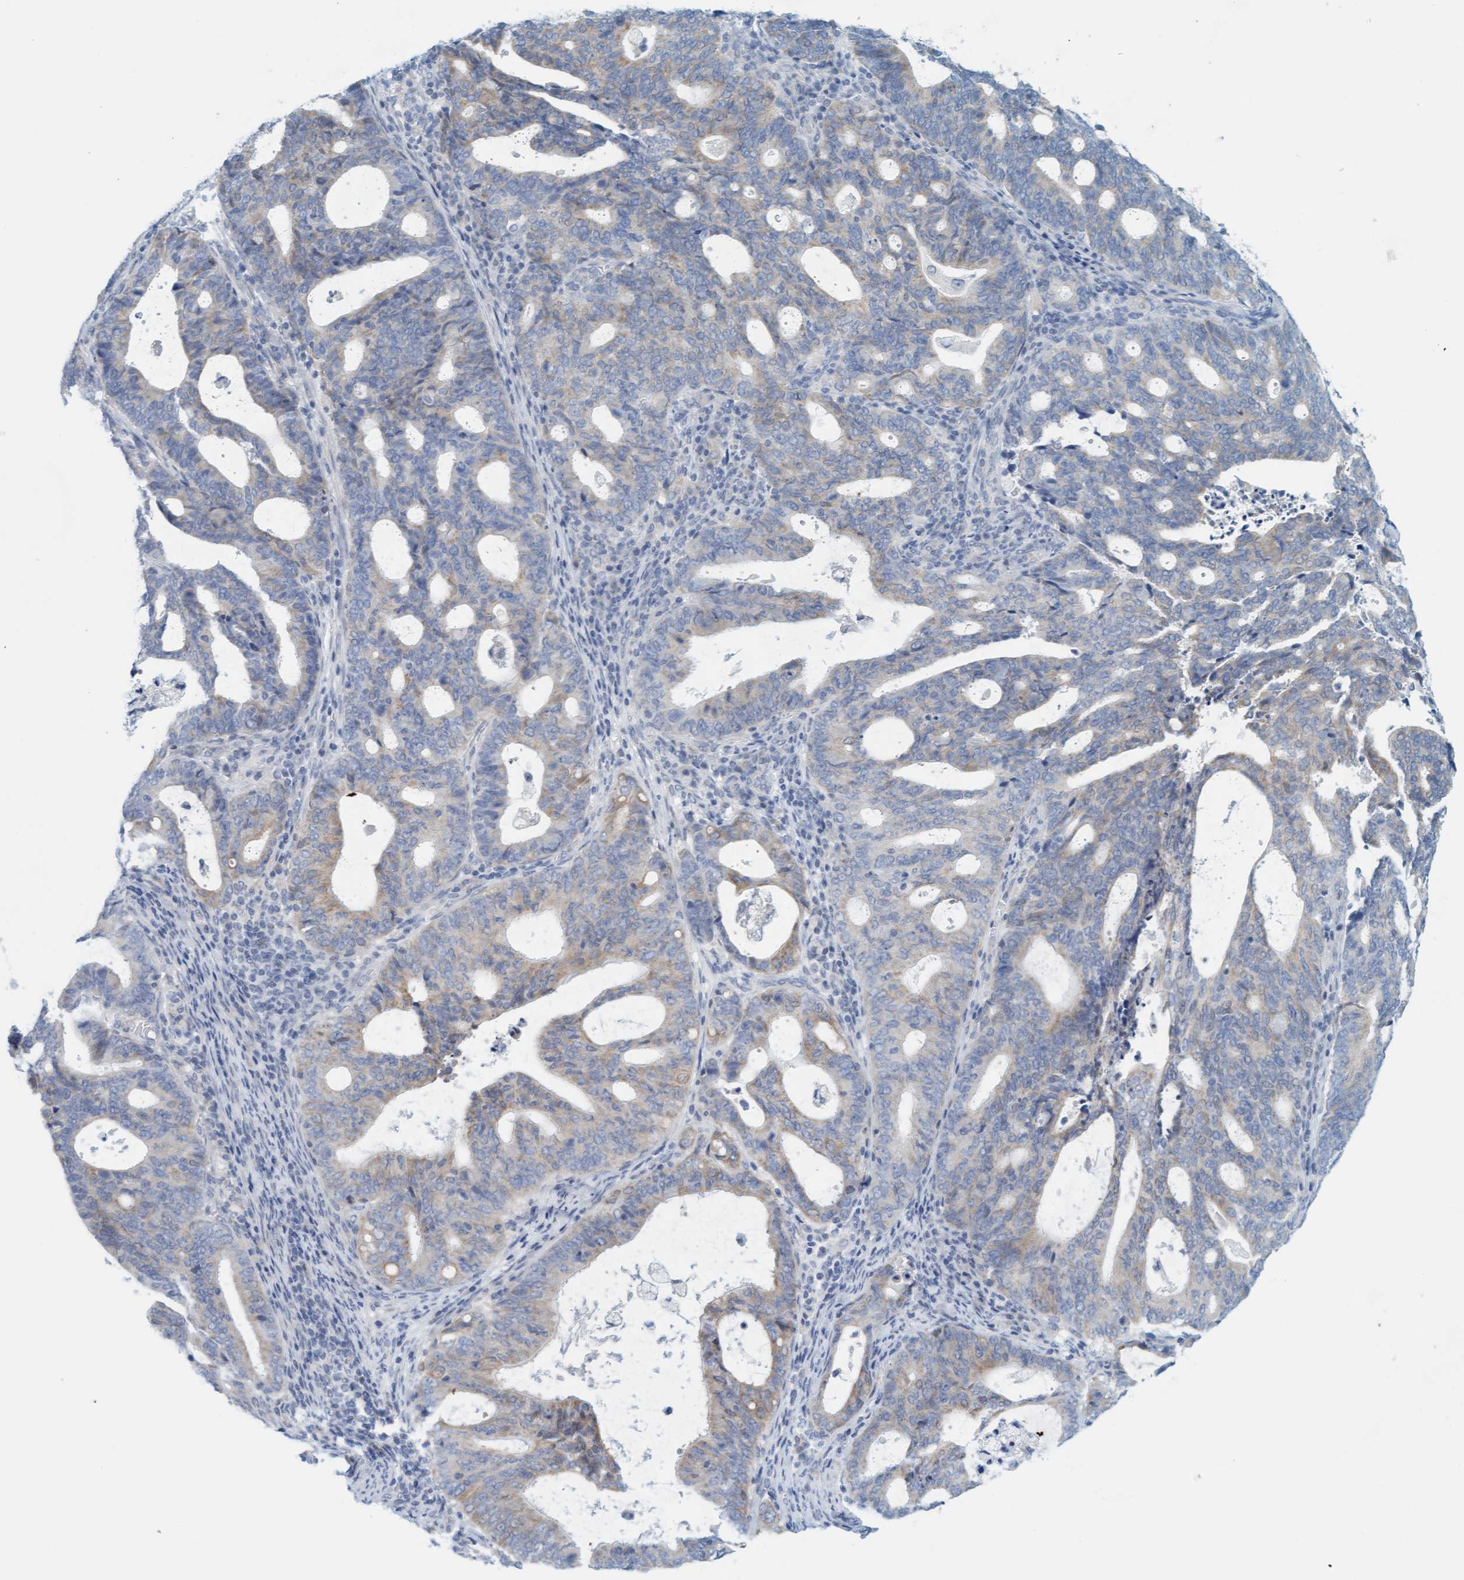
{"staining": {"intensity": "weak", "quantity": "25%-75%", "location": "cytoplasmic/membranous"}, "tissue": "endometrial cancer", "cell_type": "Tumor cells", "image_type": "cancer", "snomed": [{"axis": "morphology", "description": "Adenocarcinoma, NOS"}, {"axis": "topography", "description": "Uterus"}], "caption": "Adenocarcinoma (endometrial) stained with IHC exhibits weak cytoplasmic/membranous staining in about 25%-75% of tumor cells.", "gene": "CPA3", "patient": {"sex": "female", "age": 83}}